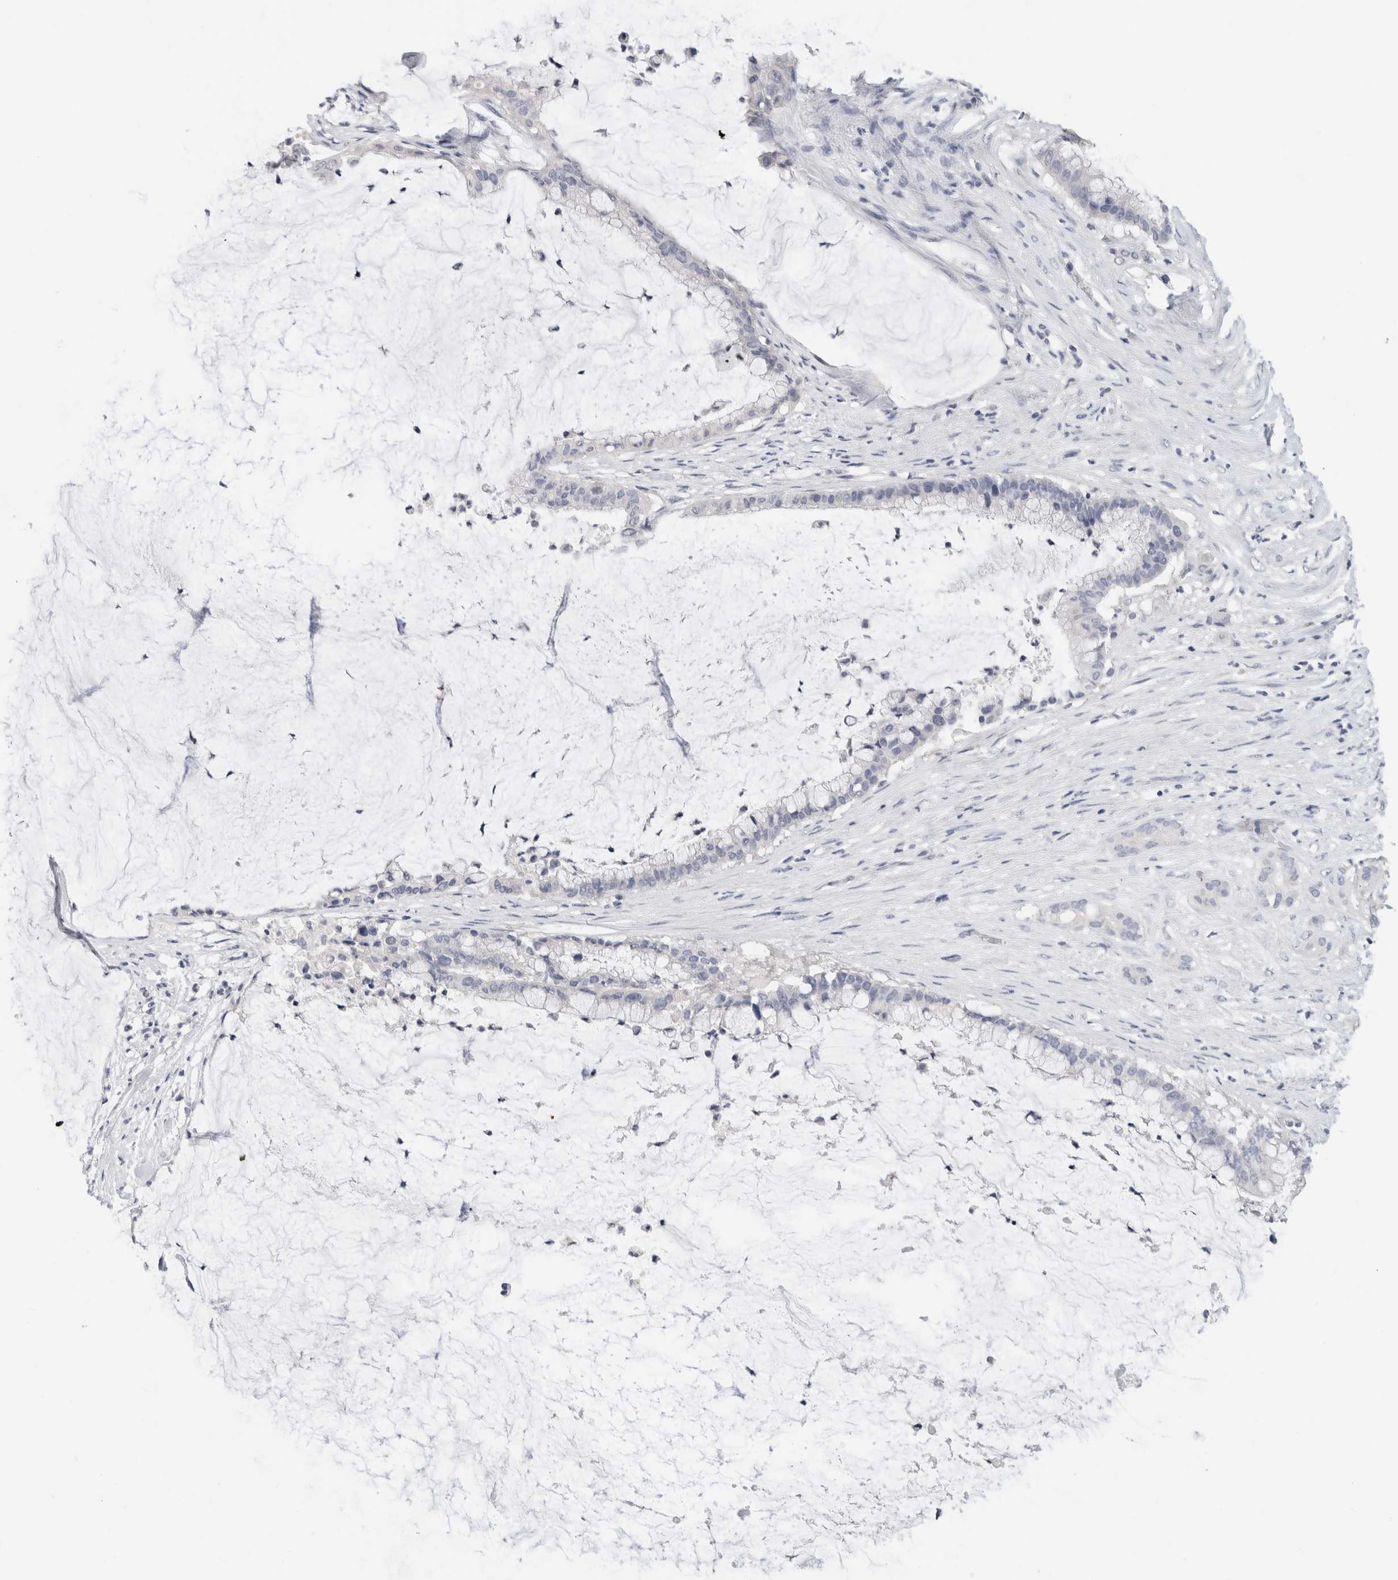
{"staining": {"intensity": "negative", "quantity": "none", "location": "none"}, "tissue": "pancreatic cancer", "cell_type": "Tumor cells", "image_type": "cancer", "snomed": [{"axis": "morphology", "description": "Adenocarcinoma, NOS"}, {"axis": "topography", "description": "Pancreas"}], "caption": "An image of human pancreatic adenocarcinoma is negative for staining in tumor cells.", "gene": "BCAN", "patient": {"sex": "male", "age": 41}}